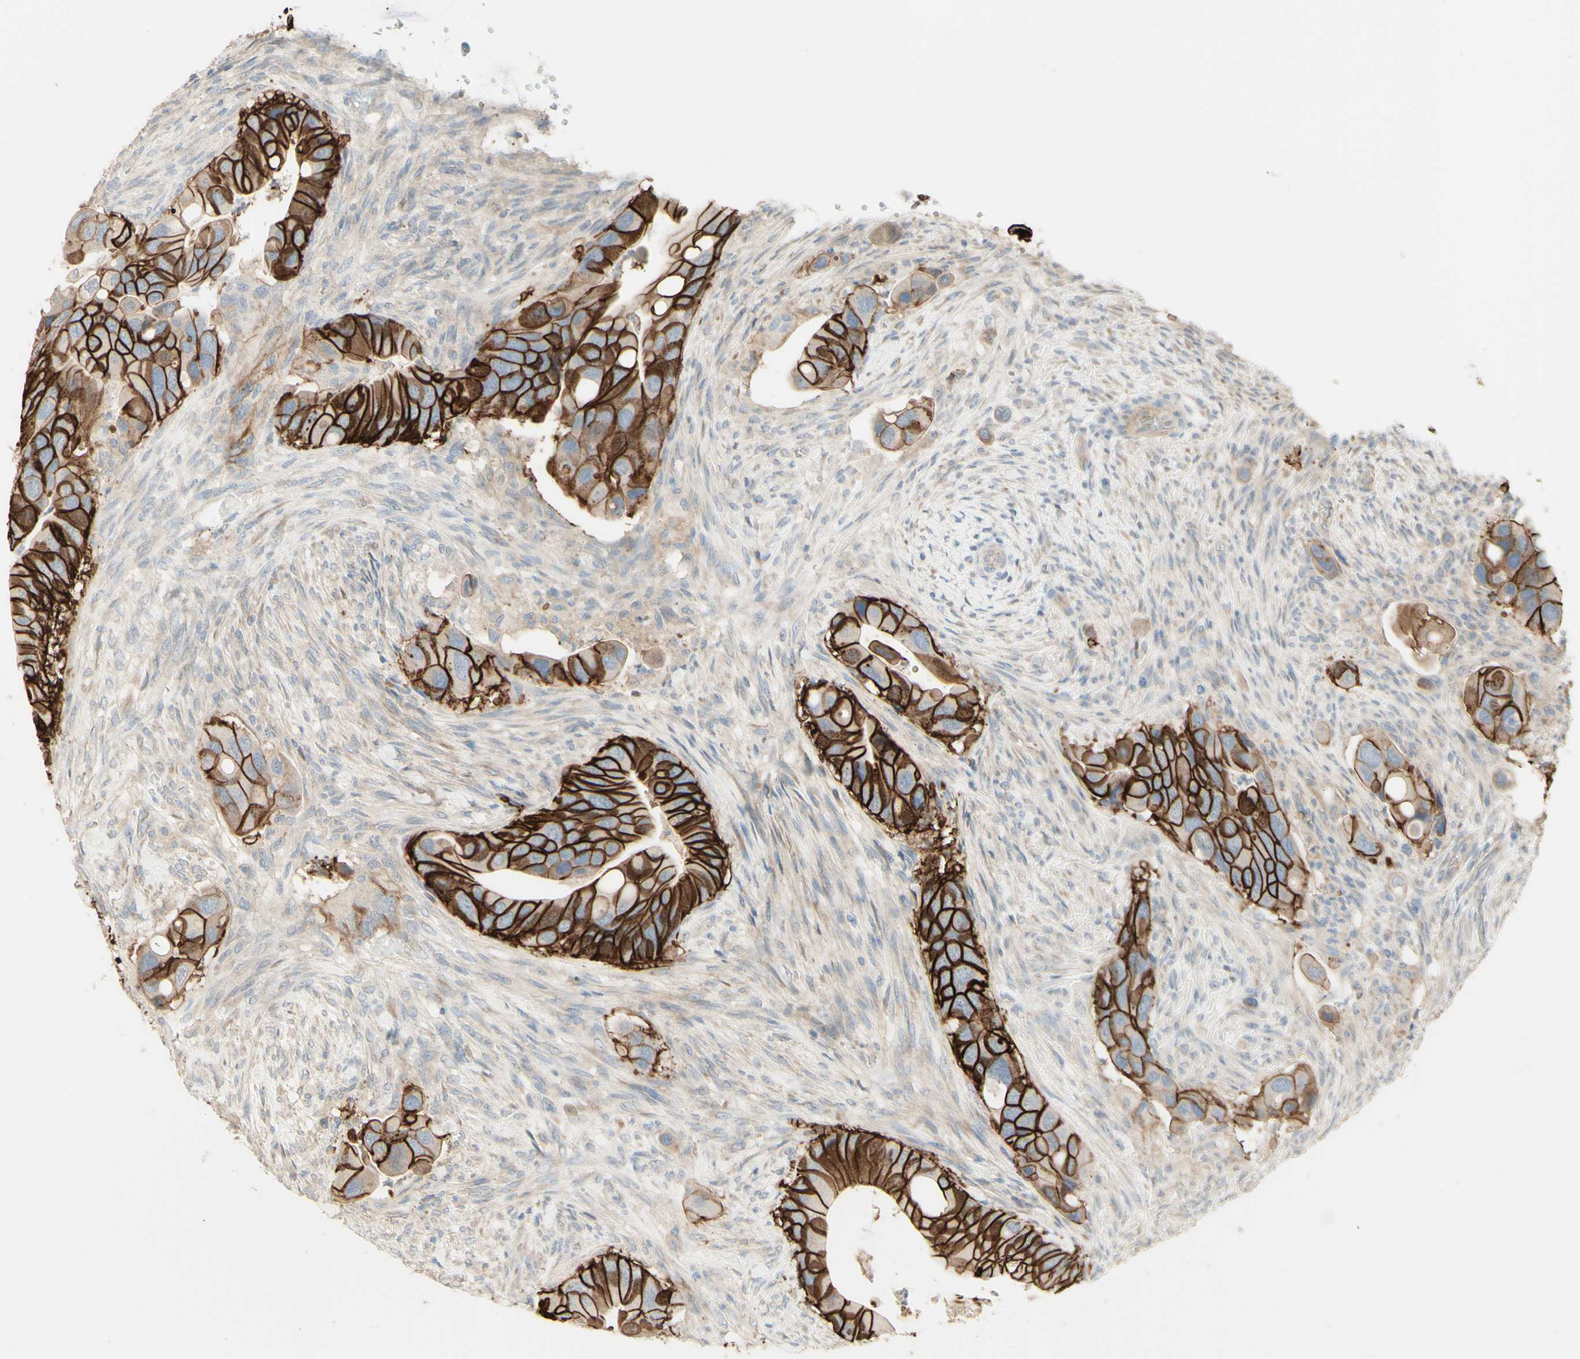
{"staining": {"intensity": "strong", "quantity": ">75%", "location": "cytoplasmic/membranous"}, "tissue": "colorectal cancer", "cell_type": "Tumor cells", "image_type": "cancer", "snomed": [{"axis": "morphology", "description": "Adenocarcinoma, NOS"}, {"axis": "topography", "description": "Rectum"}], "caption": "Protein staining reveals strong cytoplasmic/membranous expression in approximately >75% of tumor cells in colorectal cancer (adenocarcinoma).", "gene": "RNF149", "patient": {"sex": "female", "age": 57}}